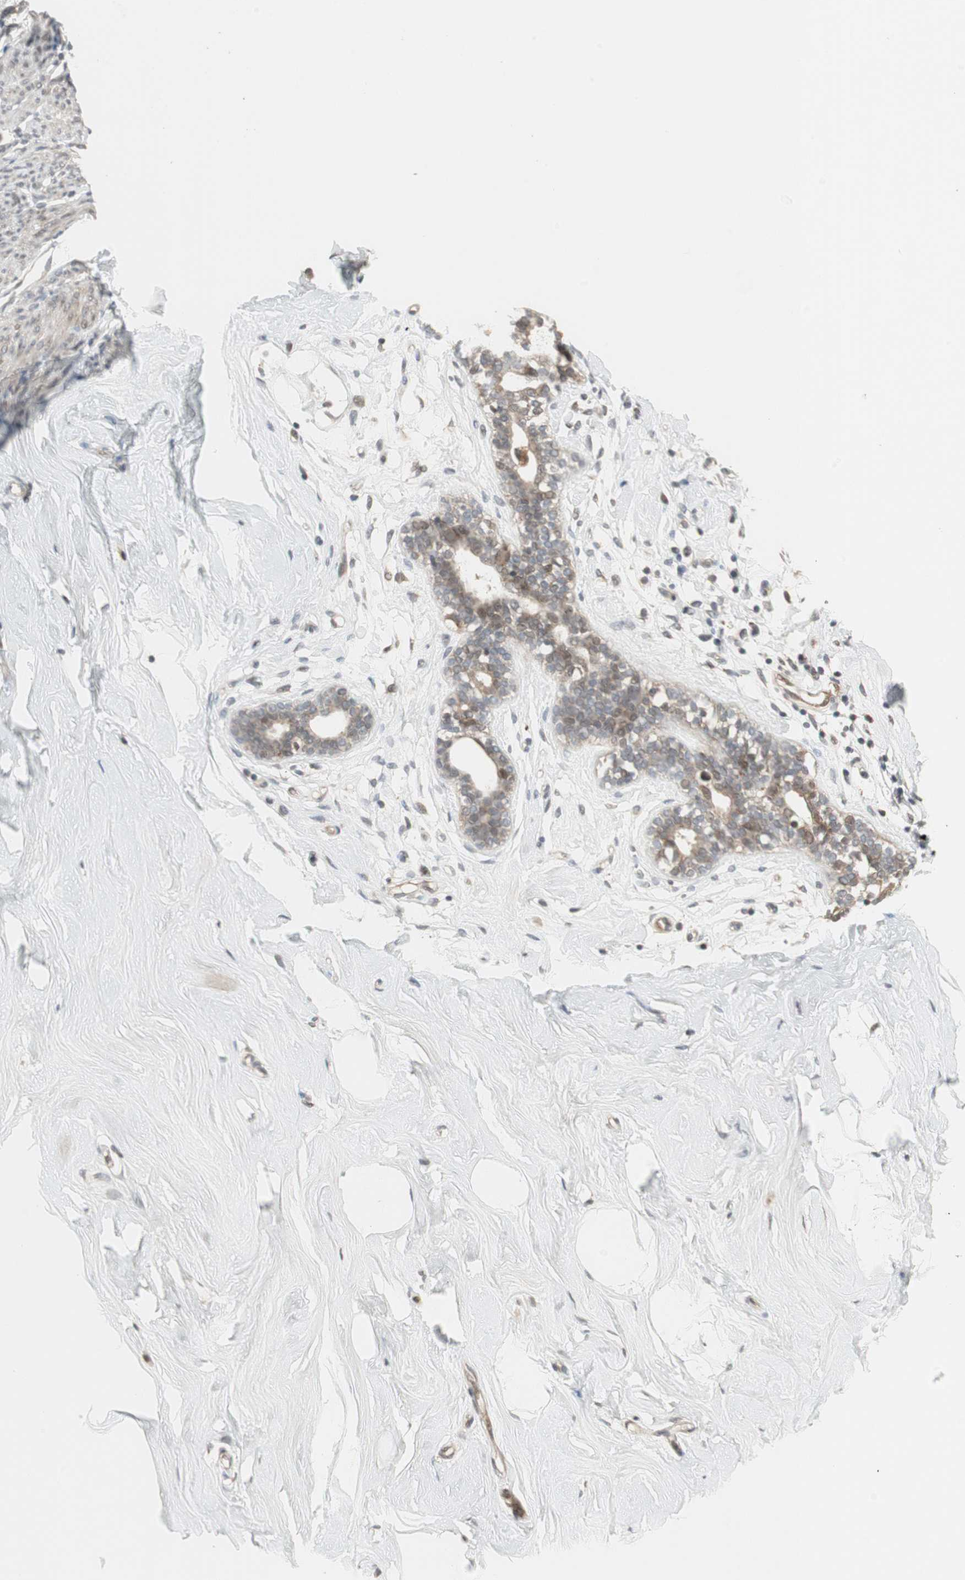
{"staining": {"intensity": "negative", "quantity": "none", "location": "none"}, "tissue": "breast", "cell_type": "Adipocytes", "image_type": "normal", "snomed": [{"axis": "morphology", "description": "Normal tissue, NOS"}, {"axis": "topography", "description": "Breast"}], "caption": "Histopathology image shows no significant protein expression in adipocytes of benign breast. Nuclei are stained in blue.", "gene": "SNX4", "patient": {"sex": "female", "age": 23}}